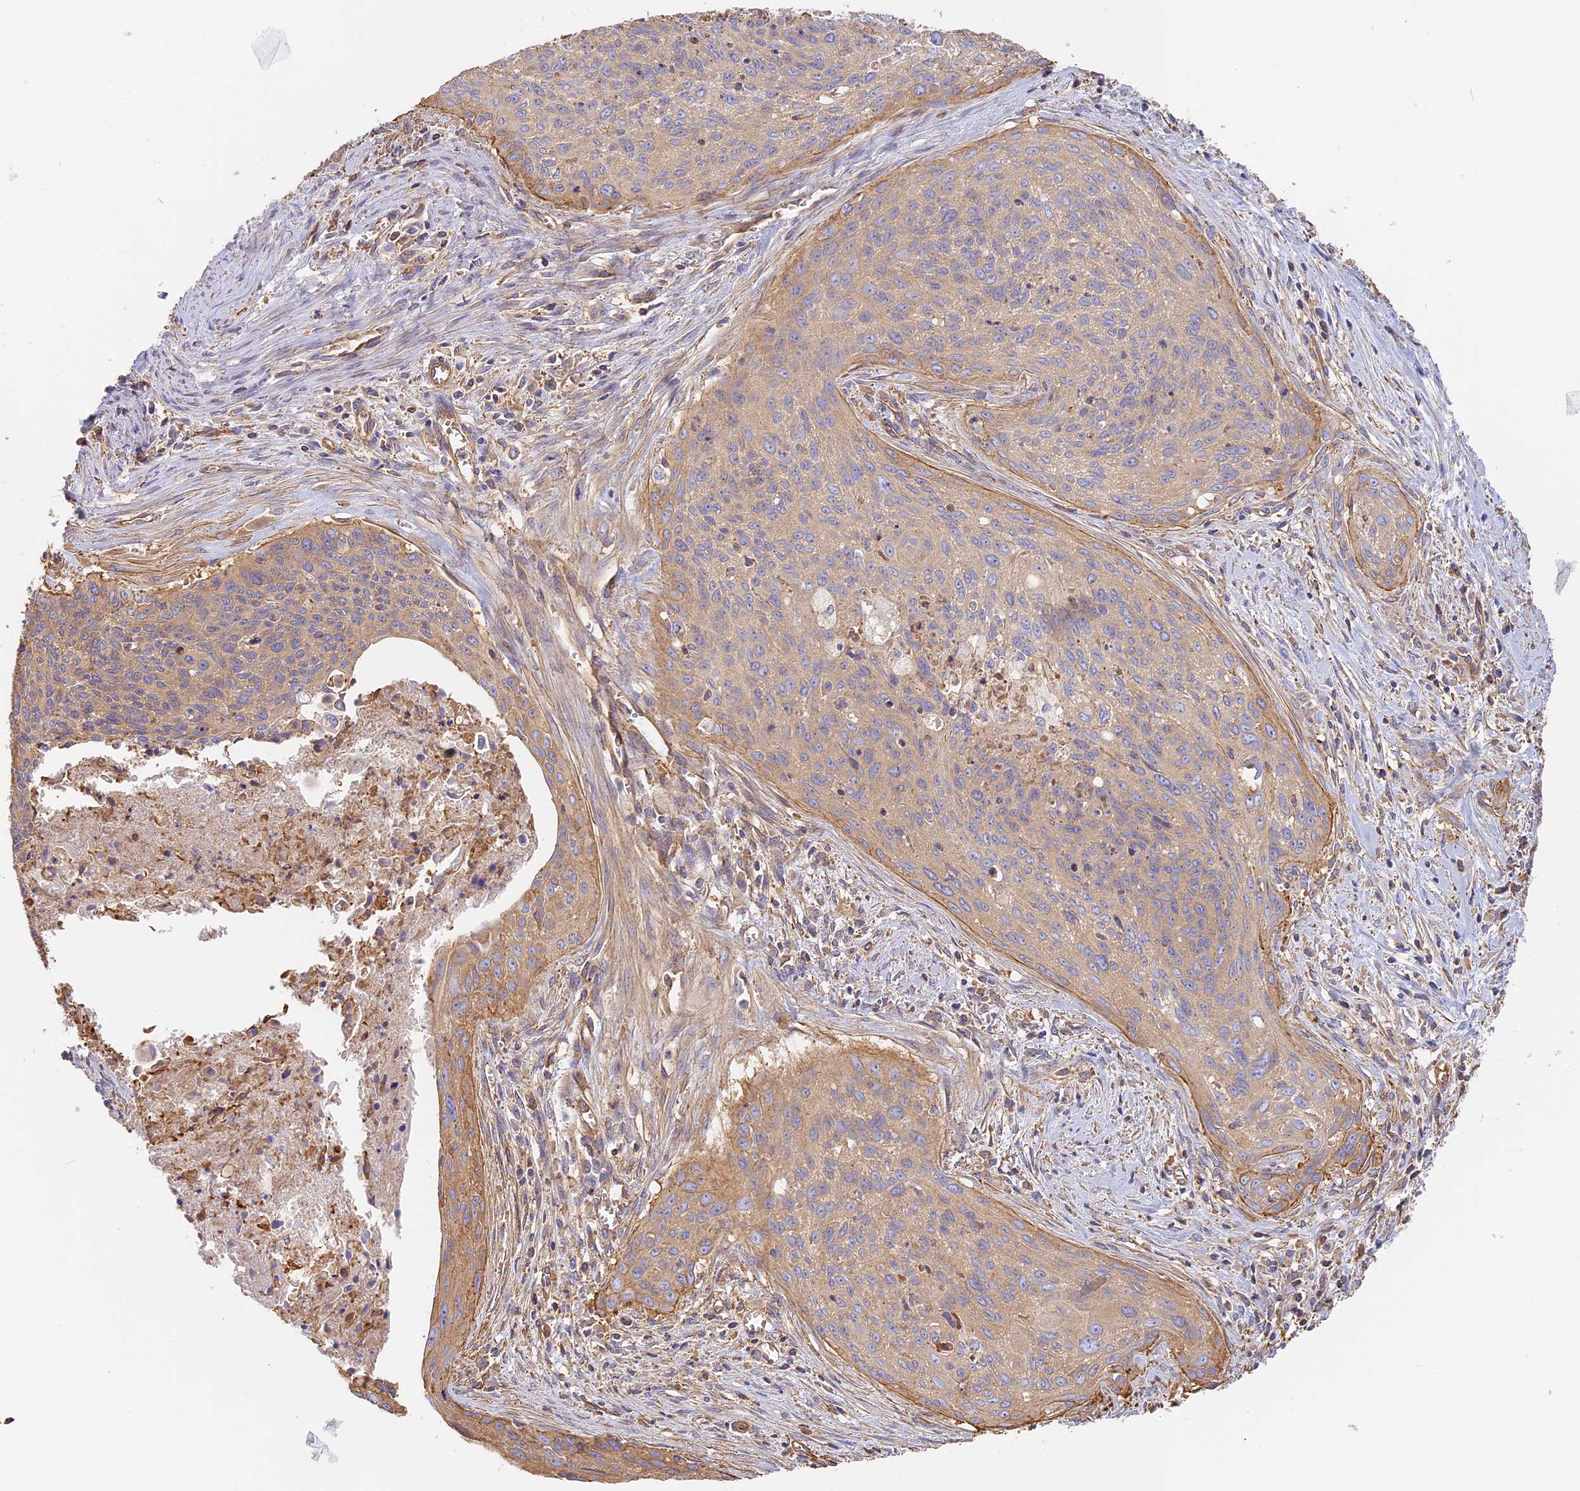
{"staining": {"intensity": "weak", "quantity": ">75%", "location": "cytoplasmic/membranous"}, "tissue": "cervical cancer", "cell_type": "Tumor cells", "image_type": "cancer", "snomed": [{"axis": "morphology", "description": "Squamous cell carcinoma, NOS"}, {"axis": "topography", "description": "Cervix"}], "caption": "Immunohistochemistry (DAB (3,3'-diaminobenzidine)) staining of cervical squamous cell carcinoma exhibits weak cytoplasmic/membranous protein expression in approximately >75% of tumor cells. (DAB IHC, brown staining for protein, blue staining for nuclei).", "gene": "VPS18", "patient": {"sex": "female", "age": 55}}